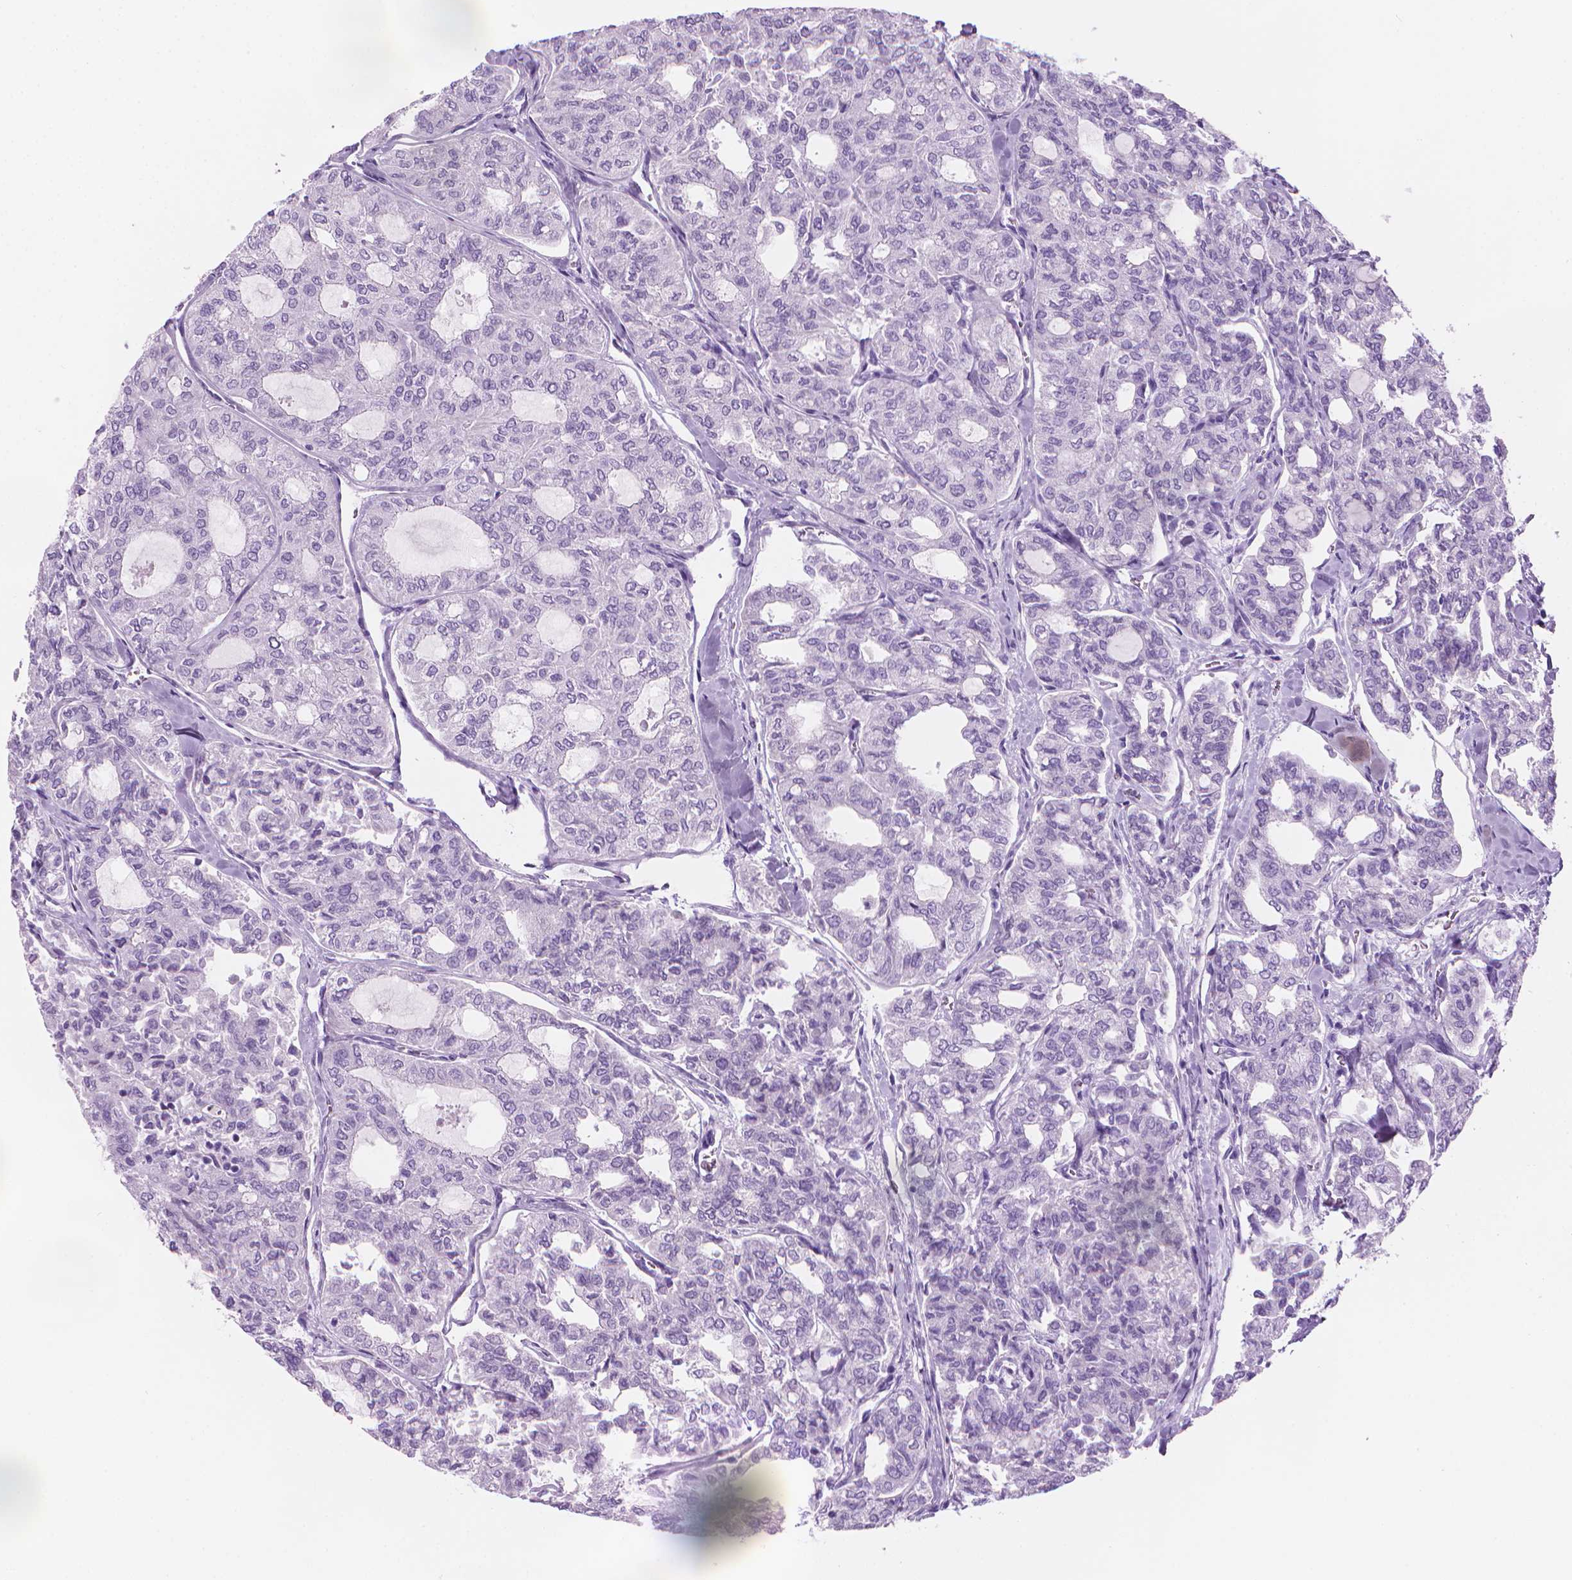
{"staining": {"intensity": "negative", "quantity": "none", "location": "none"}, "tissue": "thyroid cancer", "cell_type": "Tumor cells", "image_type": "cancer", "snomed": [{"axis": "morphology", "description": "Follicular adenoma carcinoma, NOS"}, {"axis": "topography", "description": "Thyroid gland"}], "caption": "IHC of human follicular adenoma carcinoma (thyroid) exhibits no positivity in tumor cells.", "gene": "TTC29", "patient": {"sex": "male", "age": 75}}